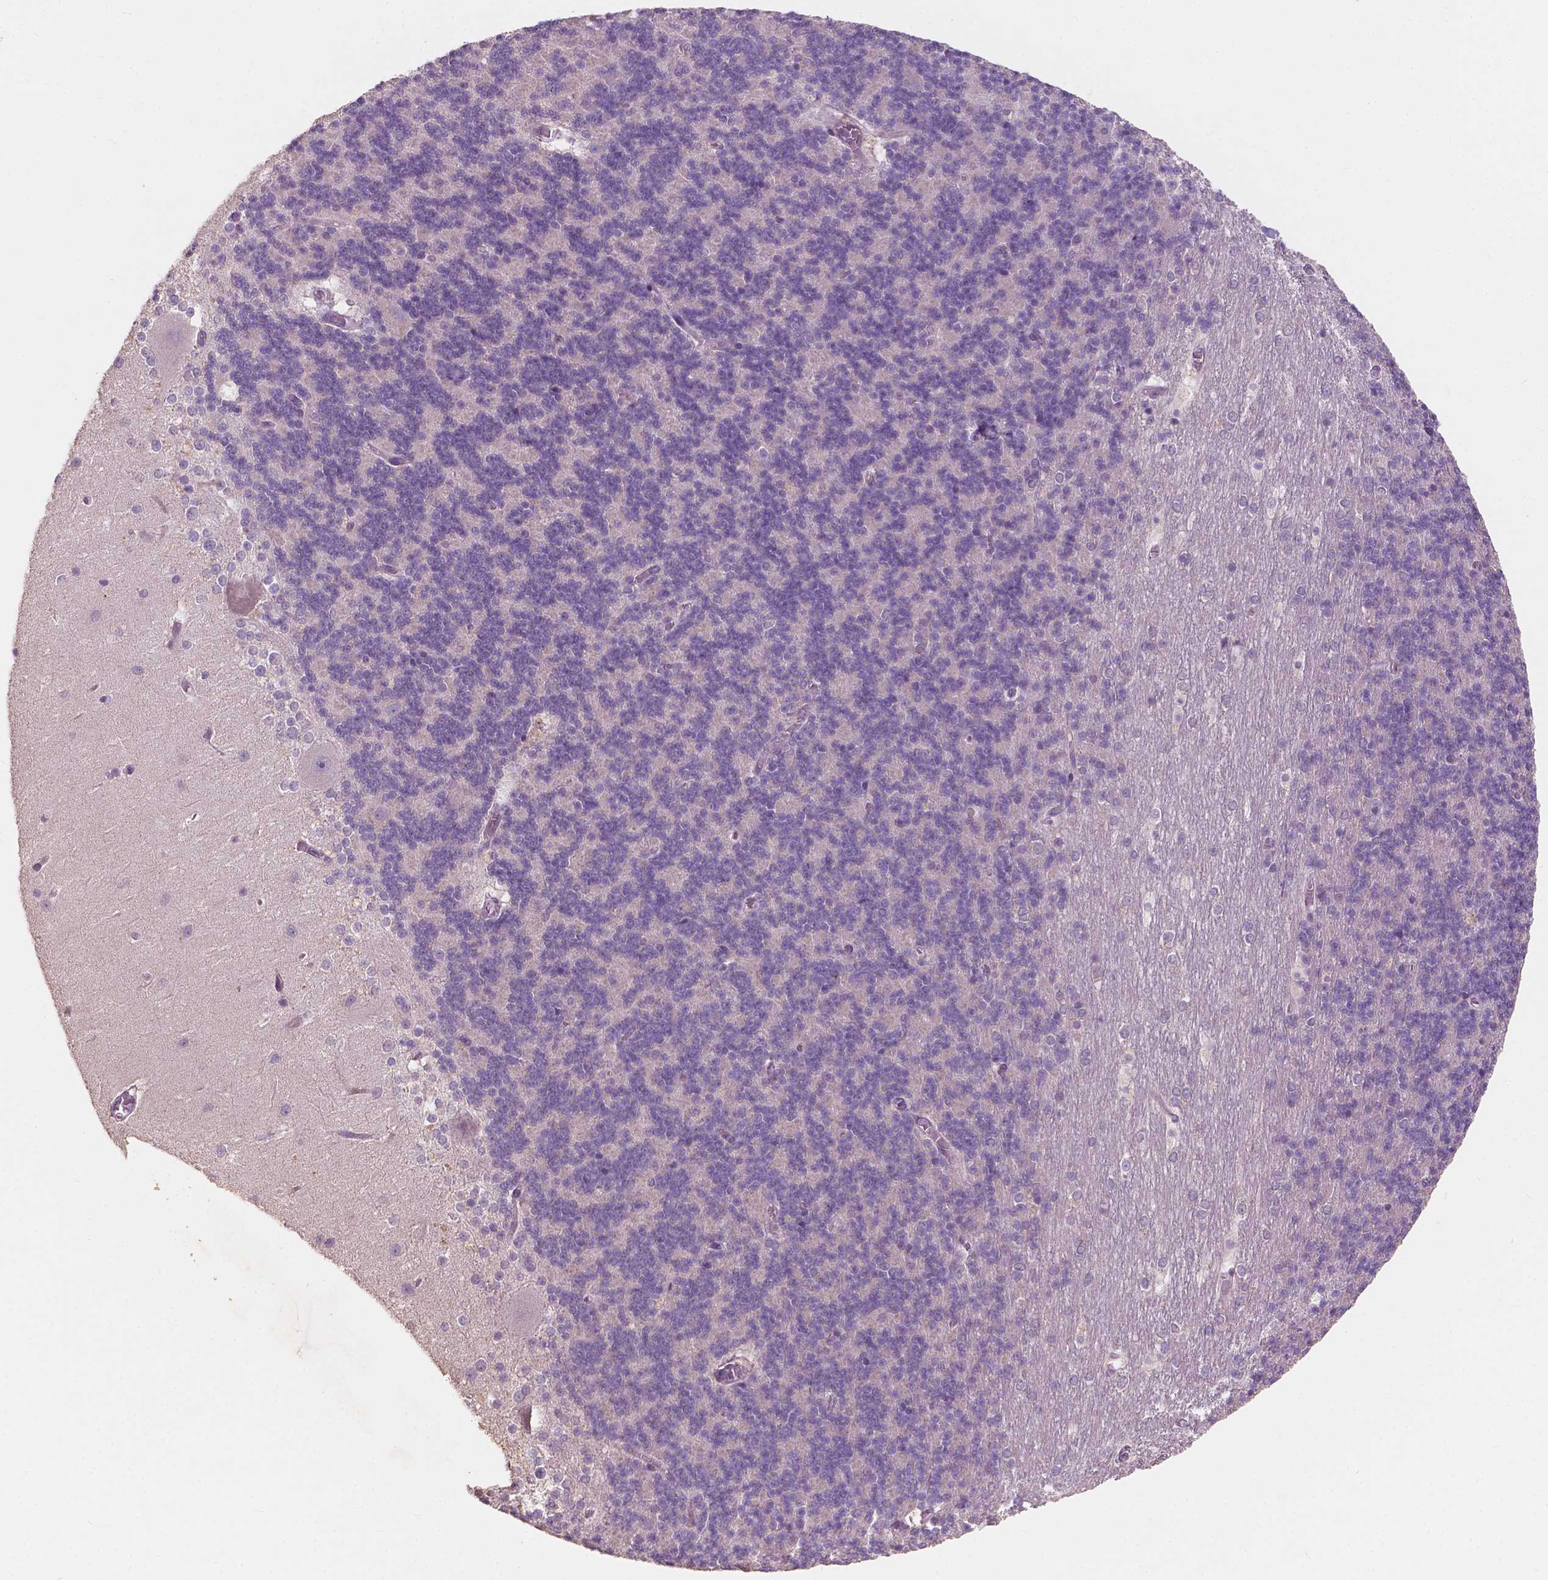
{"staining": {"intensity": "negative", "quantity": "none", "location": "none"}, "tissue": "cerebellum", "cell_type": "Cells in granular layer", "image_type": "normal", "snomed": [{"axis": "morphology", "description": "Normal tissue, NOS"}, {"axis": "topography", "description": "Cerebellum"}], "caption": "This is a histopathology image of immunohistochemistry staining of unremarkable cerebellum, which shows no staining in cells in granular layer.", "gene": "CHPT1", "patient": {"sex": "female", "age": 19}}